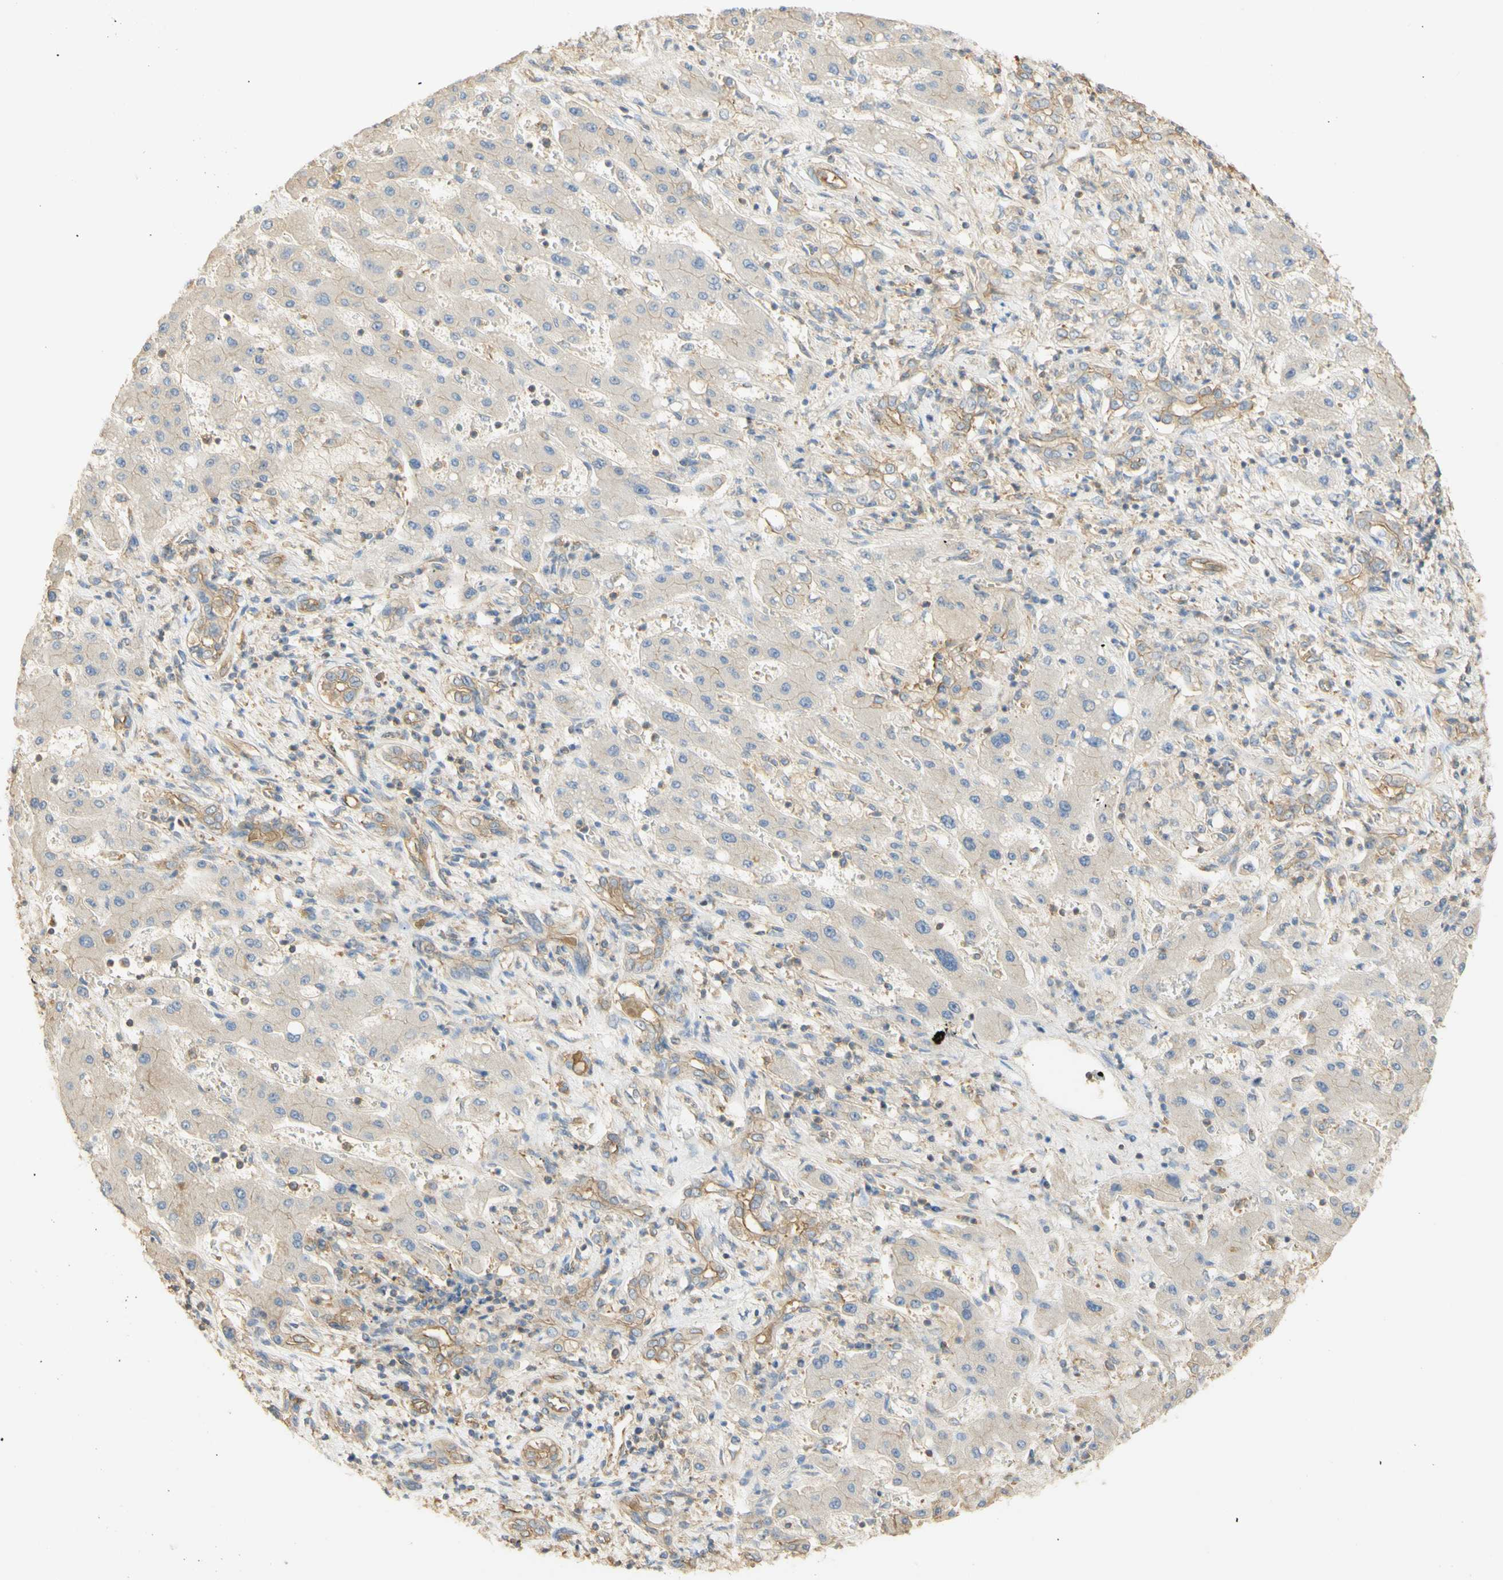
{"staining": {"intensity": "moderate", "quantity": ">75%", "location": "cytoplasmic/membranous"}, "tissue": "liver cancer", "cell_type": "Tumor cells", "image_type": "cancer", "snomed": [{"axis": "morphology", "description": "Cholangiocarcinoma"}, {"axis": "topography", "description": "Liver"}], "caption": "Immunohistochemistry (IHC) image of neoplastic tissue: liver cancer (cholangiocarcinoma) stained using immunohistochemistry demonstrates medium levels of moderate protein expression localized specifically in the cytoplasmic/membranous of tumor cells, appearing as a cytoplasmic/membranous brown color.", "gene": "KCNE4", "patient": {"sex": "male", "age": 50}}